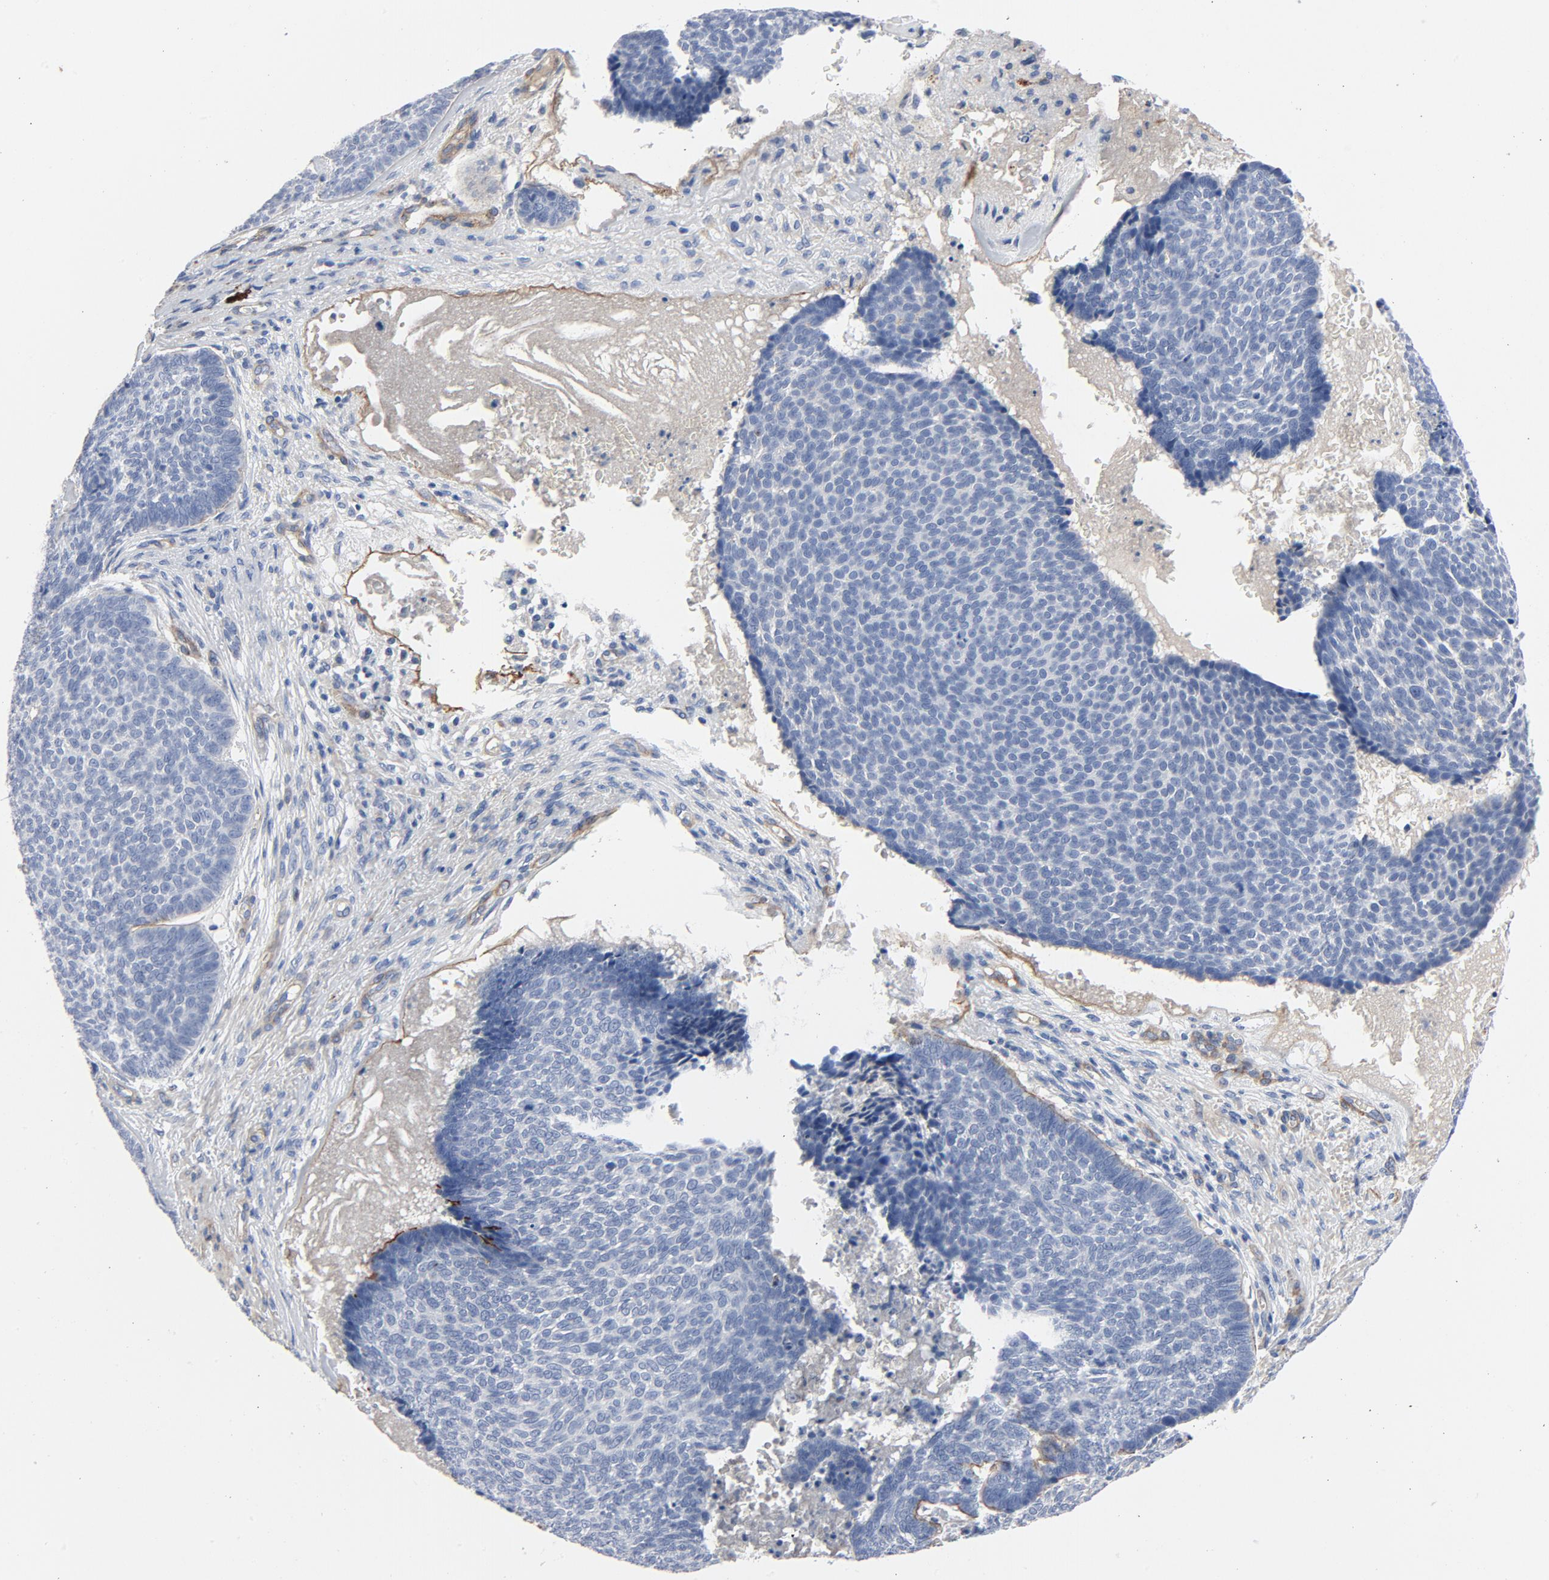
{"staining": {"intensity": "negative", "quantity": "none", "location": "none"}, "tissue": "skin cancer", "cell_type": "Tumor cells", "image_type": "cancer", "snomed": [{"axis": "morphology", "description": "Basal cell carcinoma"}, {"axis": "topography", "description": "Skin"}], "caption": "Micrograph shows no significant protein staining in tumor cells of skin basal cell carcinoma. (DAB IHC, high magnification).", "gene": "LAMC1", "patient": {"sex": "male", "age": 84}}